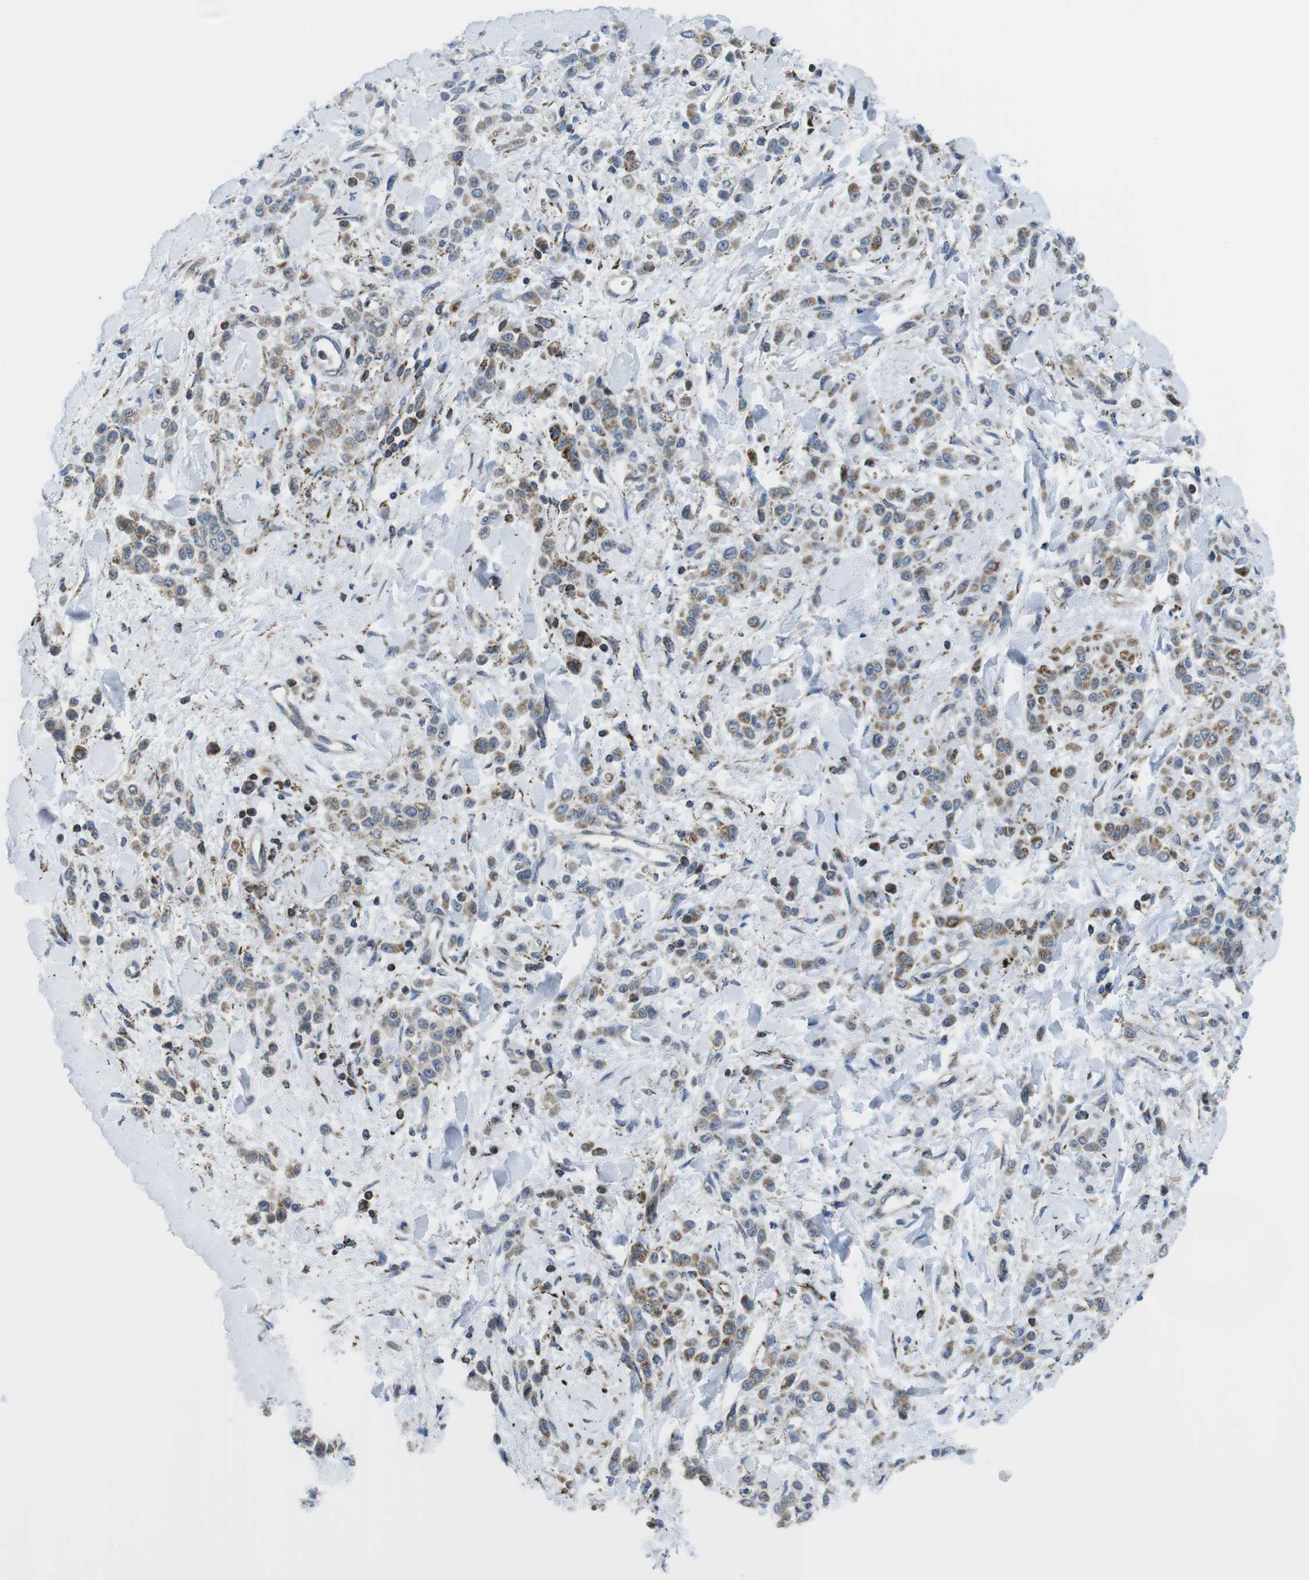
{"staining": {"intensity": "moderate", "quantity": "25%-75%", "location": "cytoplasmic/membranous"}, "tissue": "stomach cancer", "cell_type": "Tumor cells", "image_type": "cancer", "snomed": [{"axis": "morphology", "description": "Normal tissue, NOS"}, {"axis": "morphology", "description": "Adenocarcinoma, NOS"}, {"axis": "topography", "description": "Stomach"}], "caption": "Human adenocarcinoma (stomach) stained with a brown dye displays moderate cytoplasmic/membranous positive staining in about 25%-75% of tumor cells.", "gene": "KCNE3", "patient": {"sex": "male", "age": 82}}